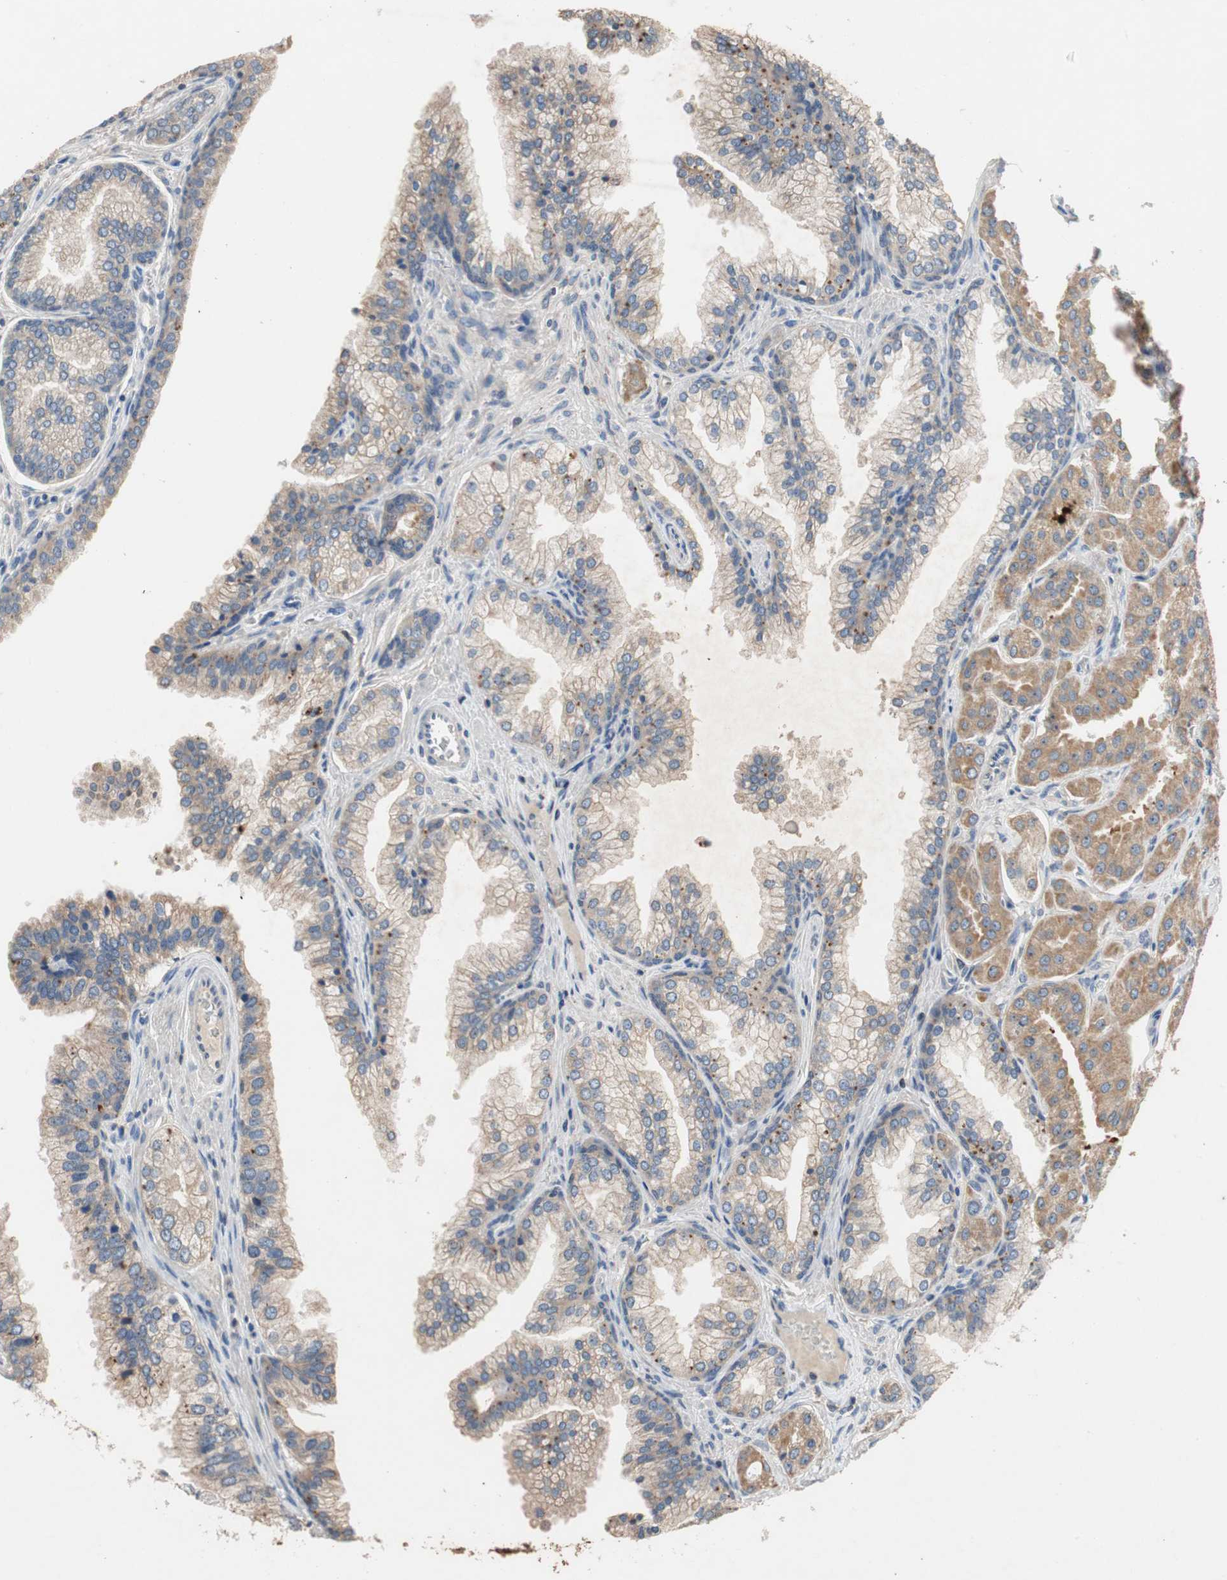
{"staining": {"intensity": "moderate", "quantity": ">75%", "location": "cytoplasmic/membranous"}, "tissue": "prostate cancer", "cell_type": "Tumor cells", "image_type": "cancer", "snomed": [{"axis": "morphology", "description": "Adenocarcinoma, Low grade"}, {"axis": "topography", "description": "Prostate"}], "caption": "An image showing moderate cytoplasmic/membranous positivity in about >75% of tumor cells in prostate adenocarcinoma (low-grade), as visualized by brown immunohistochemical staining.", "gene": "ADAP1", "patient": {"sex": "male", "age": 59}}